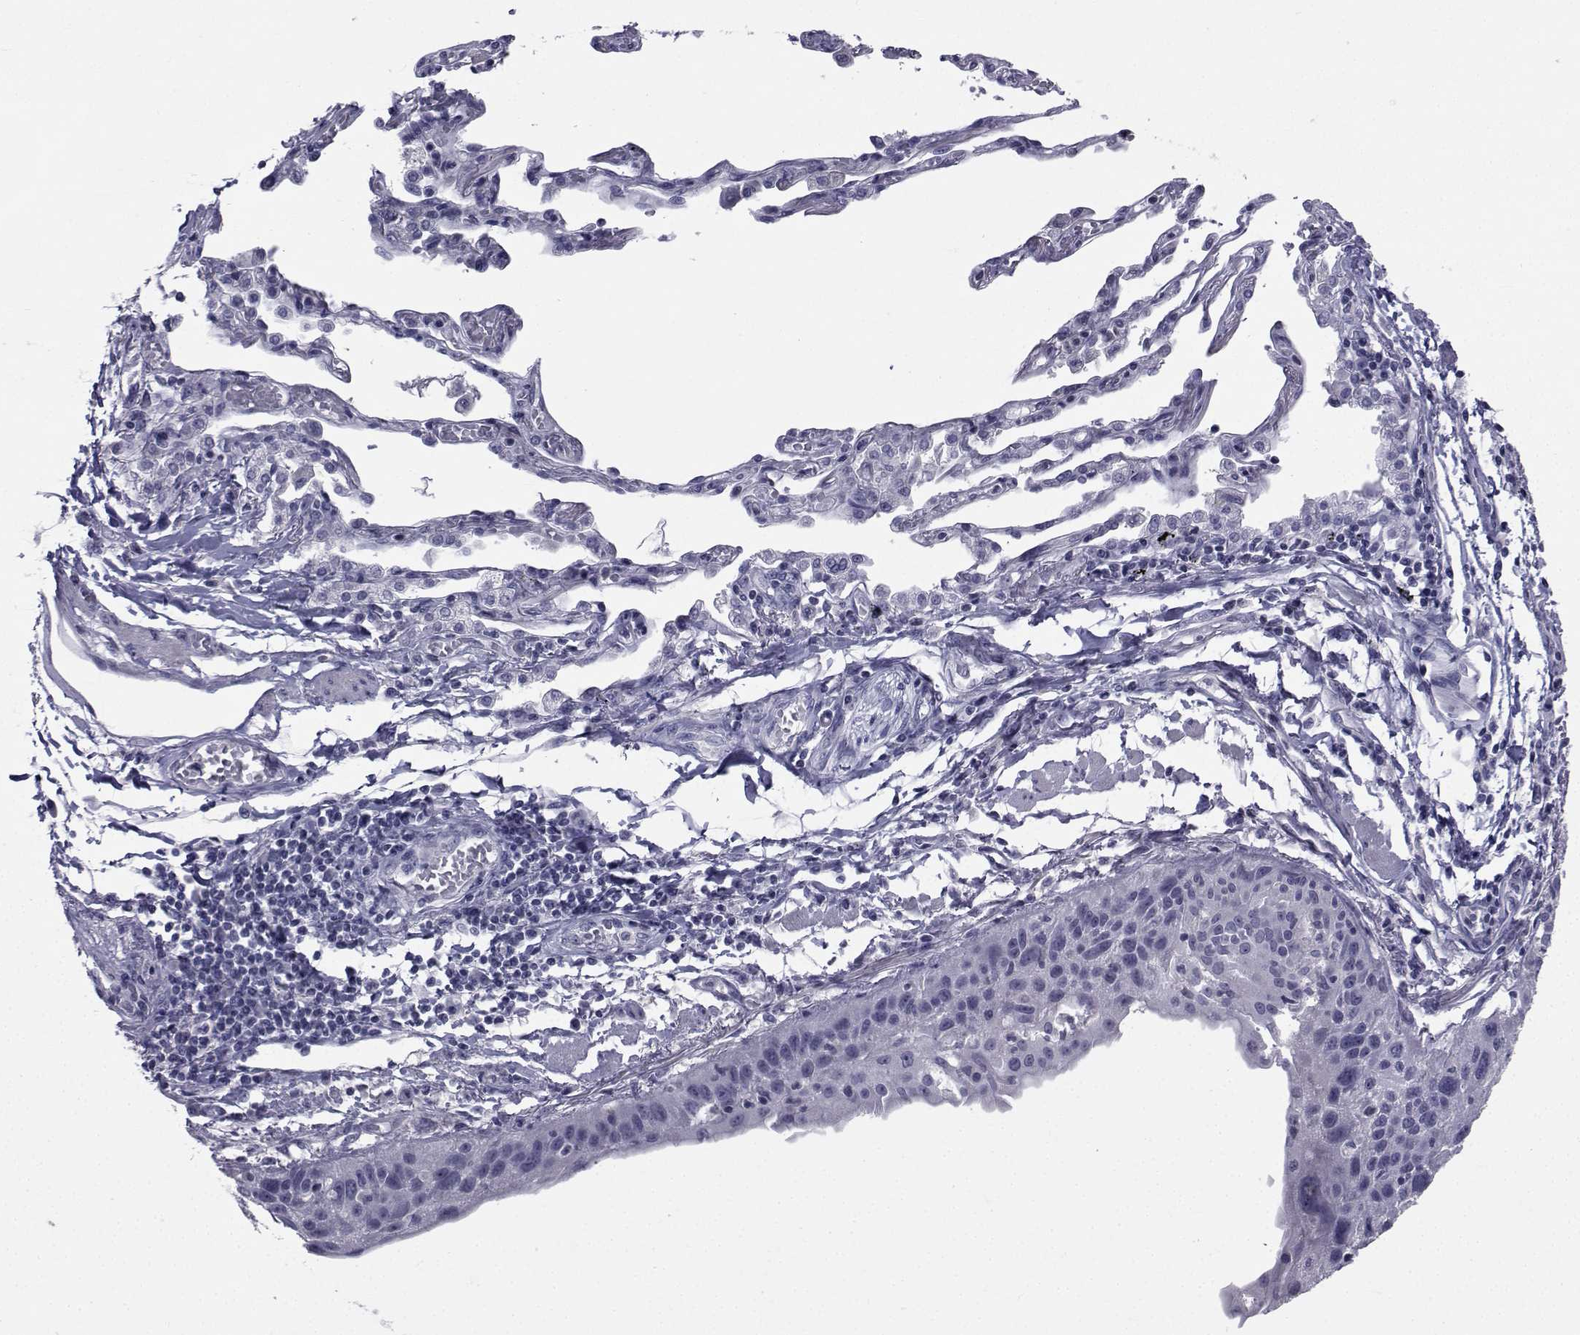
{"staining": {"intensity": "negative", "quantity": "none", "location": "none"}, "tissue": "lung cancer", "cell_type": "Tumor cells", "image_type": "cancer", "snomed": [{"axis": "morphology", "description": "Squamous cell carcinoma, NOS"}, {"axis": "topography", "description": "Lung"}], "caption": "A high-resolution micrograph shows immunohistochemistry (IHC) staining of lung cancer (squamous cell carcinoma), which shows no significant staining in tumor cells.", "gene": "CHRNA1", "patient": {"sex": "male", "age": 73}}